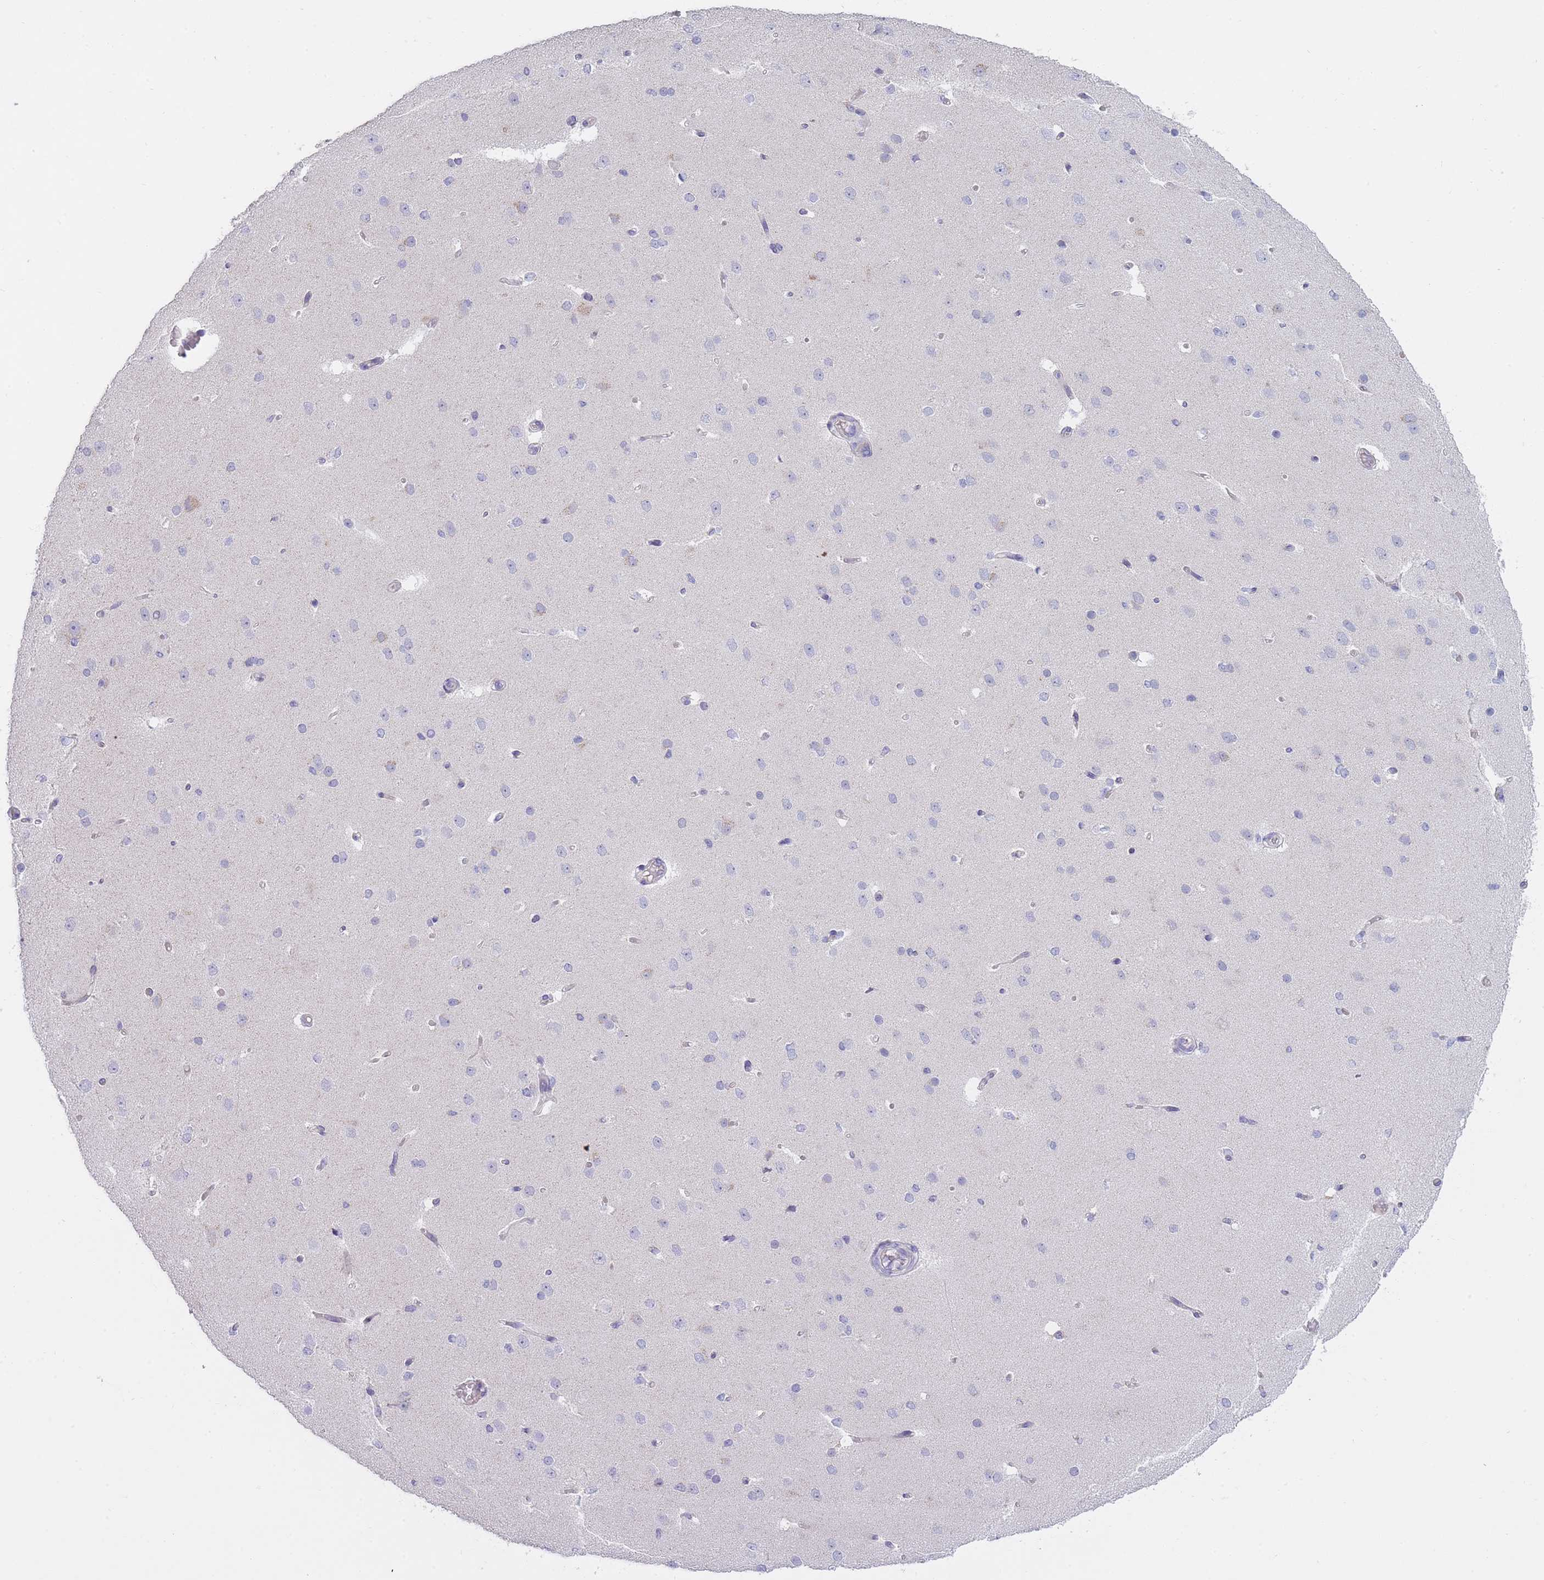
{"staining": {"intensity": "negative", "quantity": "none", "location": "none"}, "tissue": "cerebral cortex", "cell_type": "Endothelial cells", "image_type": "normal", "snomed": [{"axis": "morphology", "description": "Normal tissue, NOS"}, {"axis": "morphology", "description": "Inflammation, NOS"}, {"axis": "topography", "description": "Cerebral cortex"}], "caption": "Photomicrograph shows no protein staining in endothelial cells of normal cerebral cortex. (DAB (3,3'-diaminobenzidine) immunohistochemistry with hematoxylin counter stain).", "gene": "MRPS14", "patient": {"sex": "male", "age": 6}}